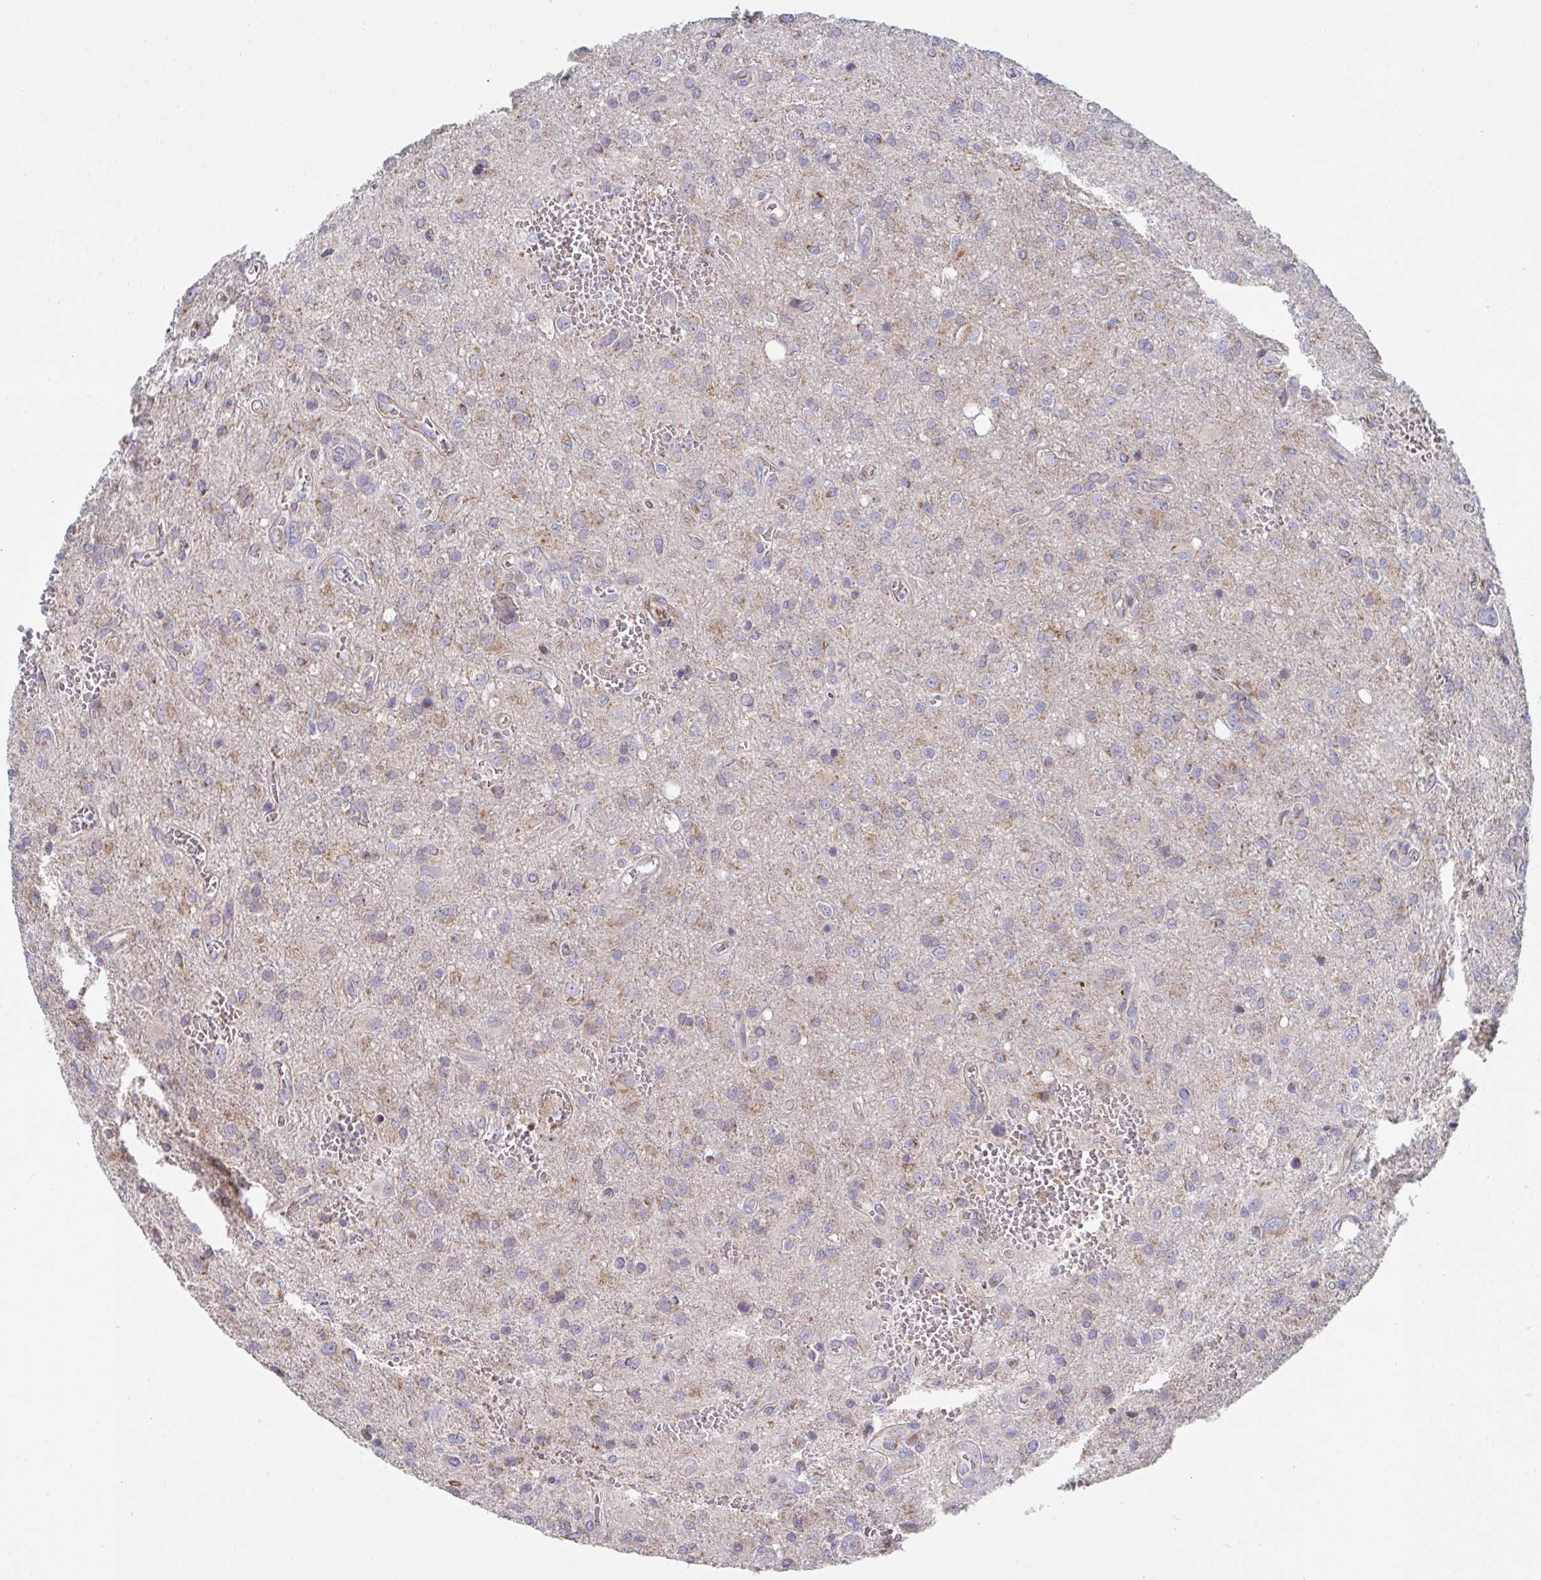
{"staining": {"intensity": "weak", "quantity": "25%-75%", "location": "cytoplasmic/membranous"}, "tissue": "glioma", "cell_type": "Tumor cells", "image_type": "cancer", "snomed": [{"axis": "morphology", "description": "Glioma, malignant, Low grade"}, {"axis": "topography", "description": "Brain"}], "caption": "IHC photomicrograph of neoplastic tissue: human low-grade glioma (malignant) stained using IHC exhibits low levels of weak protein expression localized specifically in the cytoplasmic/membranous of tumor cells, appearing as a cytoplasmic/membranous brown color.", "gene": "NDUFA7", "patient": {"sex": "male", "age": 66}}